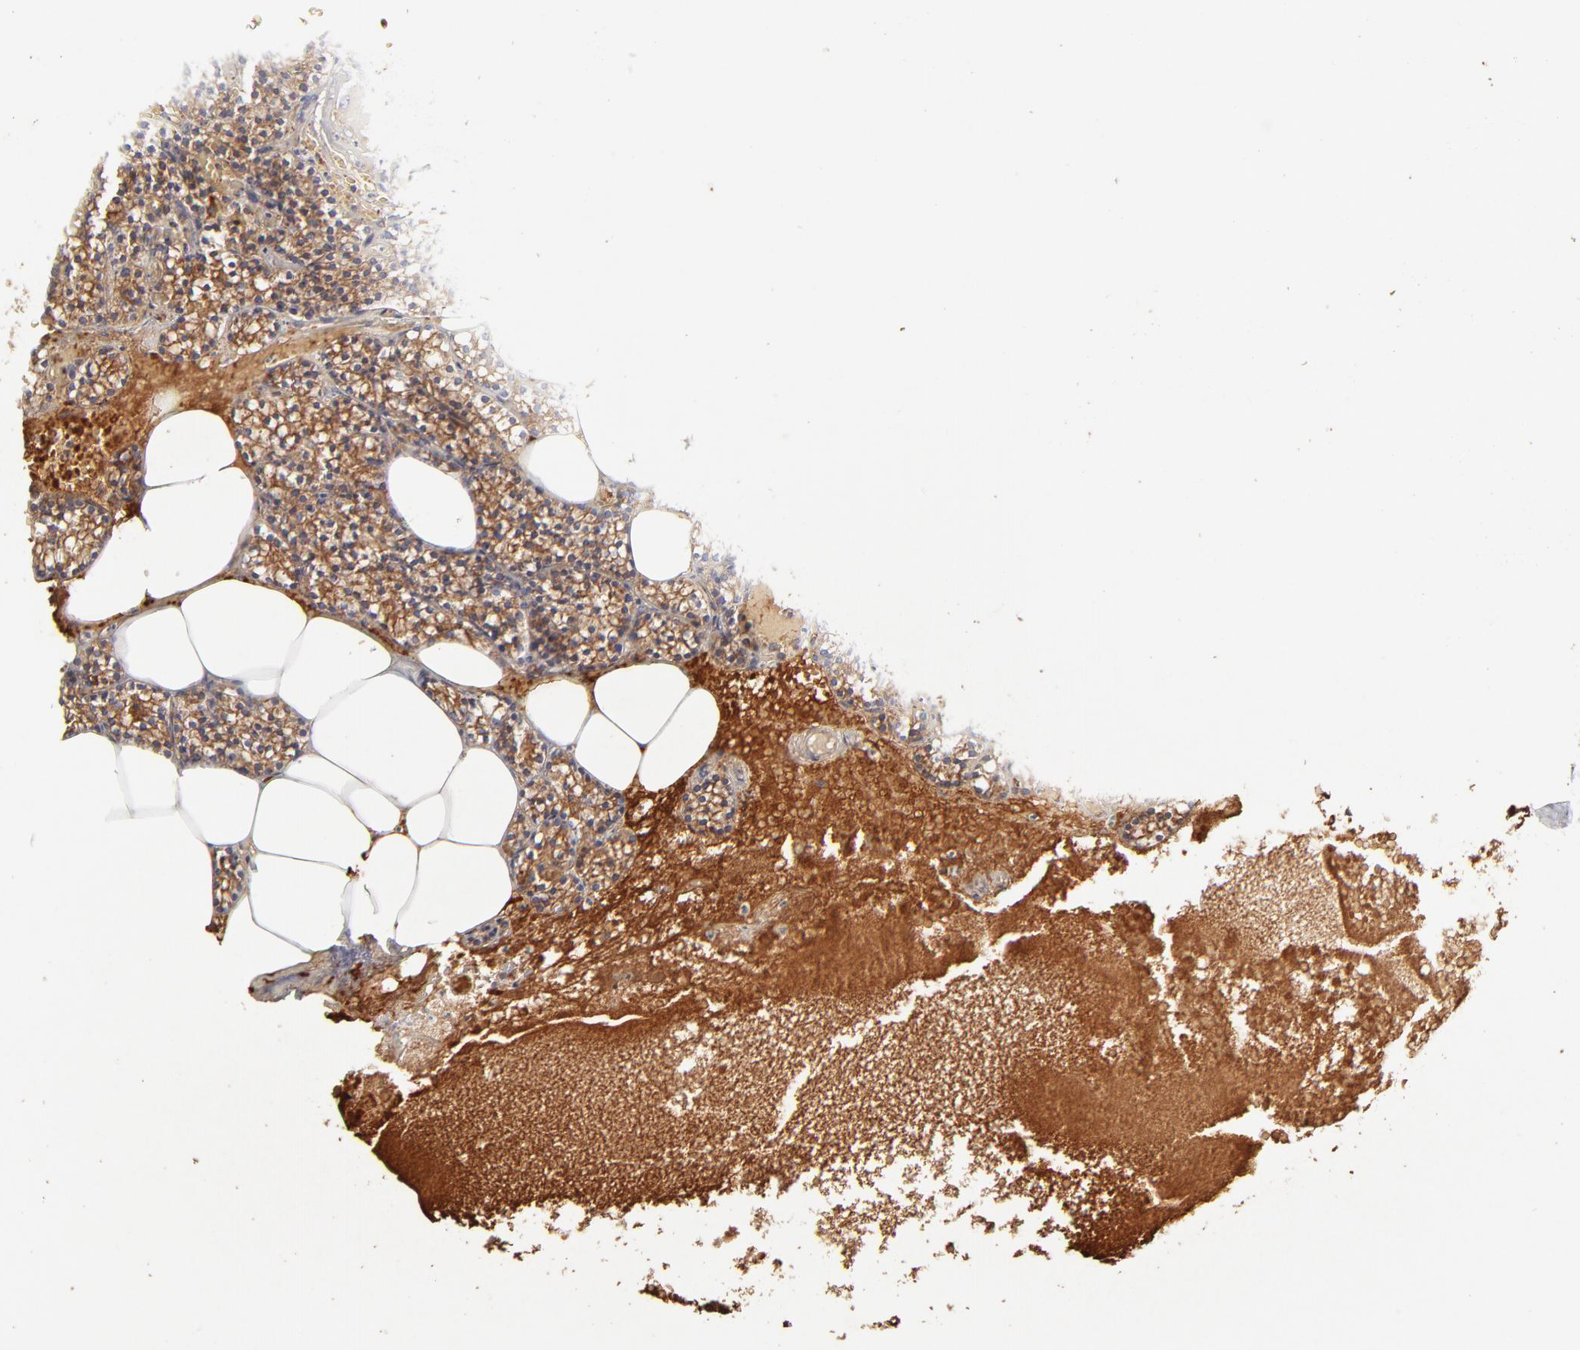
{"staining": {"intensity": "moderate", "quantity": ">75%", "location": "cytoplasmic/membranous"}, "tissue": "parathyroid gland", "cell_type": "Glandular cells", "image_type": "normal", "snomed": [{"axis": "morphology", "description": "Normal tissue, NOS"}, {"axis": "topography", "description": "Parathyroid gland"}], "caption": "Immunohistochemistry of normal human parathyroid gland demonstrates medium levels of moderate cytoplasmic/membranous staining in approximately >75% of glandular cells.", "gene": "CD2AP", "patient": {"sex": "male", "age": 51}}